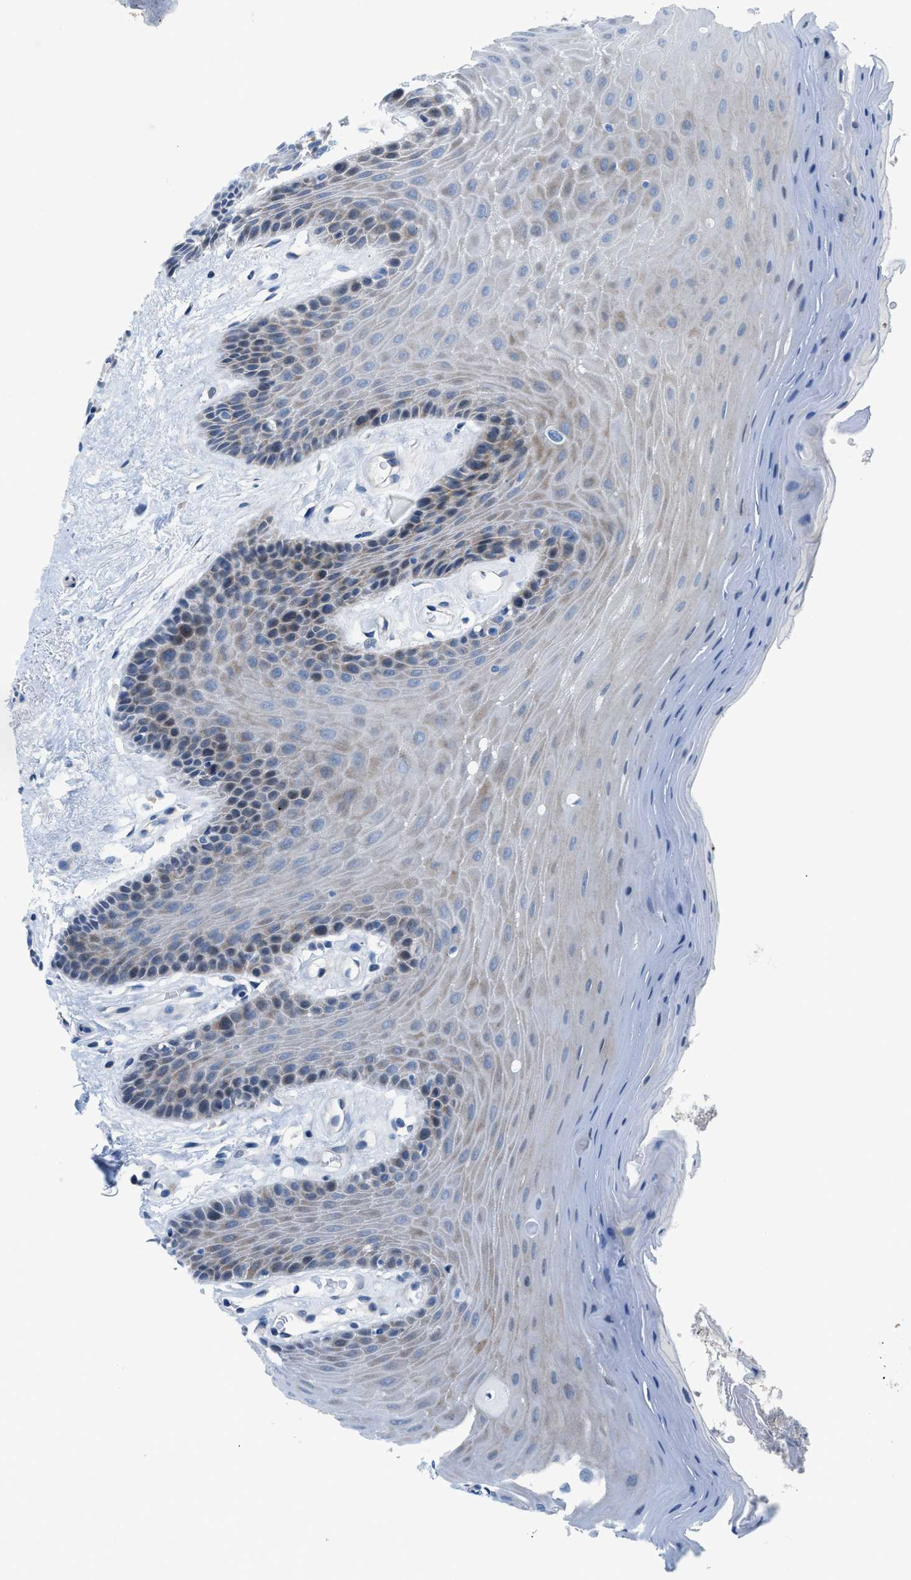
{"staining": {"intensity": "weak", "quantity": "<25%", "location": "cytoplasmic/membranous"}, "tissue": "oral mucosa", "cell_type": "Squamous epithelial cells", "image_type": "normal", "snomed": [{"axis": "morphology", "description": "Normal tissue, NOS"}, {"axis": "morphology", "description": "Squamous cell carcinoma, NOS"}, {"axis": "topography", "description": "Skeletal muscle"}, {"axis": "topography", "description": "Adipose tissue"}, {"axis": "topography", "description": "Vascular tissue"}, {"axis": "topography", "description": "Oral tissue"}, {"axis": "topography", "description": "Peripheral nerve tissue"}, {"axis": "topography", "description": "Head-Neck"}], "caption": "This is a photomicrograph of immunohistochemistry staining of benign oral mucosa, which shows no expression in squamous epithelial cells. (DAB (3,3'-diaminobenzidine) immunohistochemistry with hematoxylin counter stain).", "gene": "FDCSP", "patient": {"sex": "male", "age": 71}}